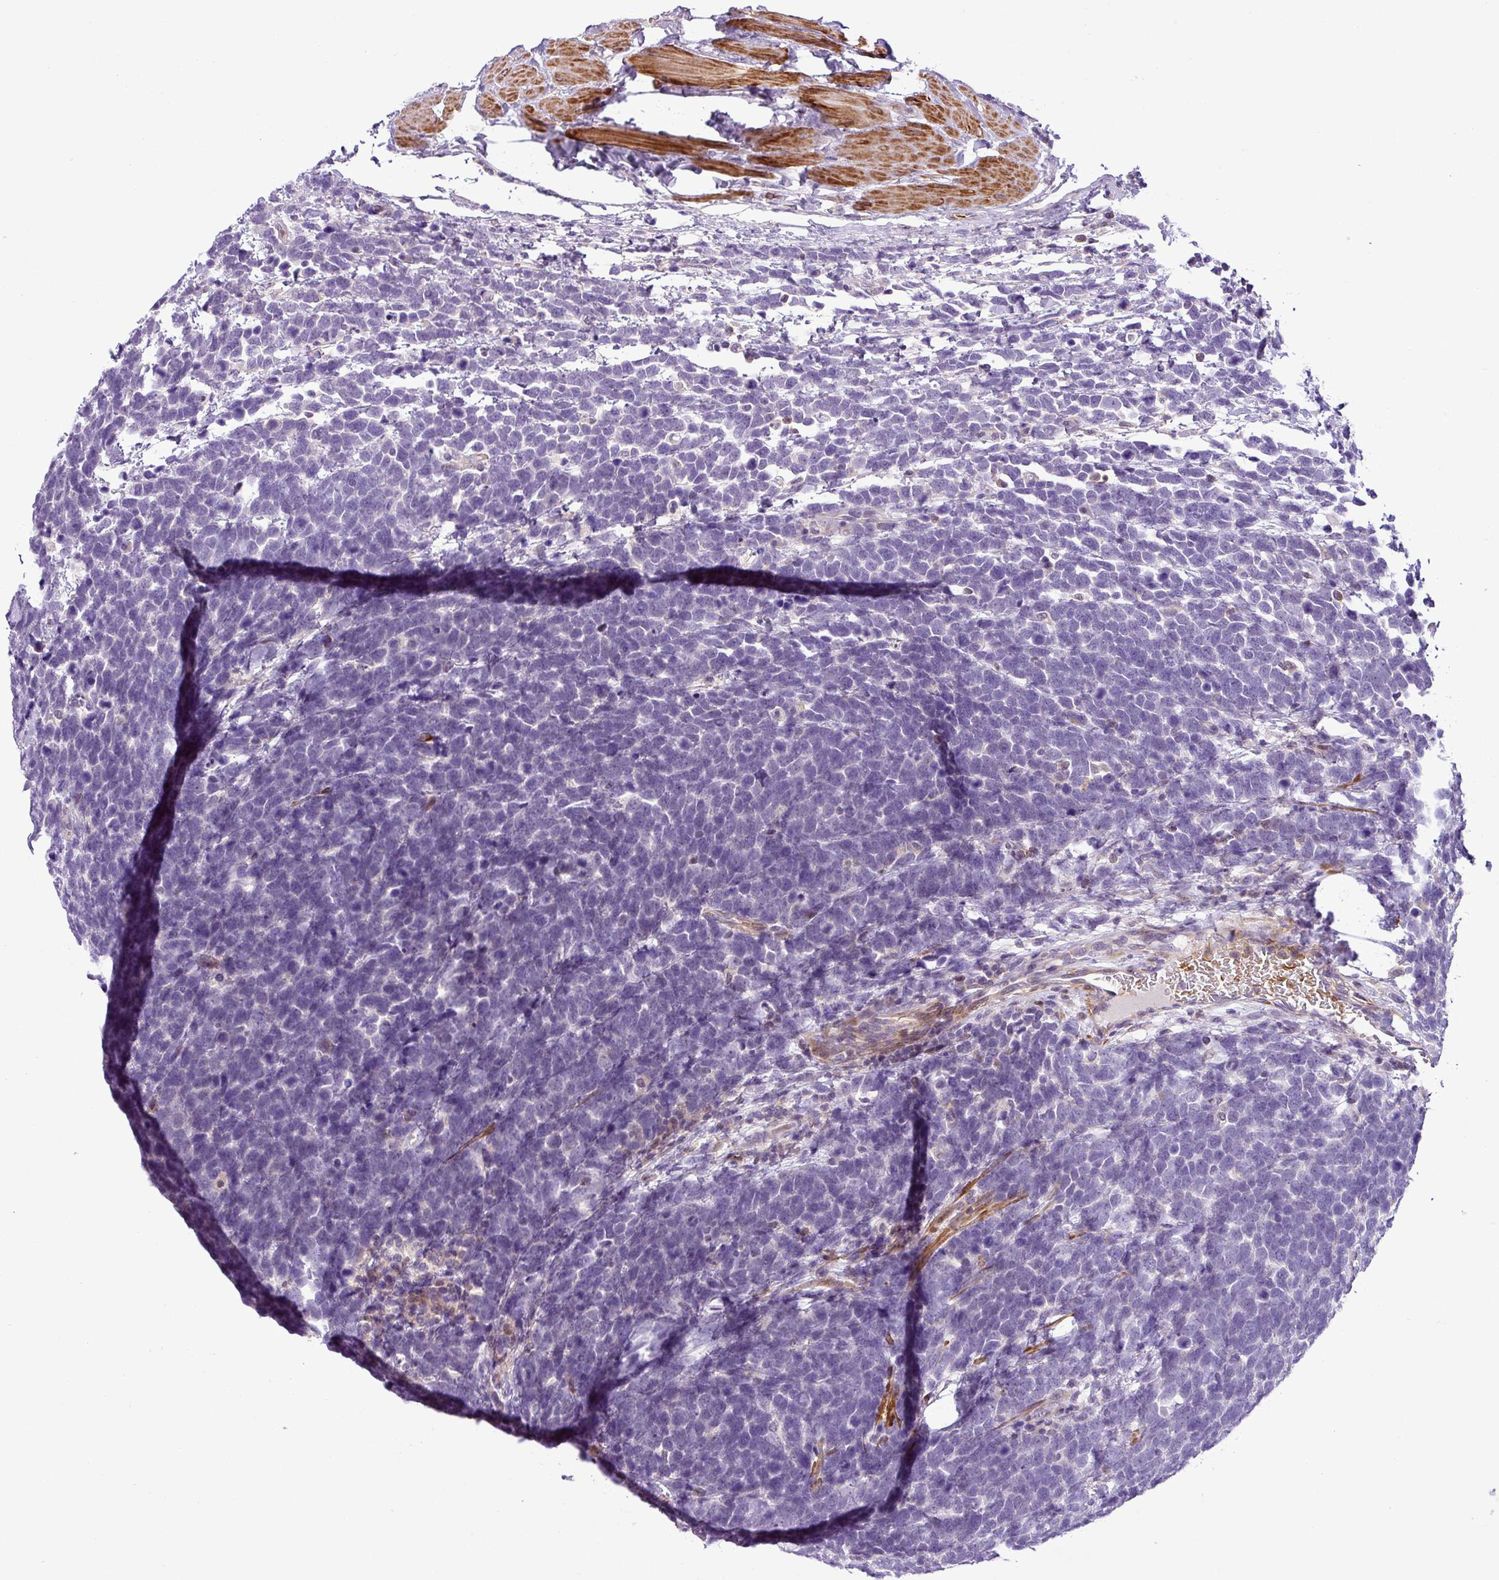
{"staining": {"intensity": "negative", "quantity": "none", "location": "none"}, "tissue": "urothelial cancer", "cell_type": "Tumor cells", "image_type": "cancer", "snomed": [{"axis": "morphology", "description": "Urothelial carcinoma, High grade"}, {"axis": "topography", "description": "Urinary bladder"}], "caption": "This photomicrograph is of urothelial carcinoma (high-grade) stained with immunohistochemistry to label a protein in brown with the nuclei are counter-stained blue. There is no positivity in tumor cells.", "gene": "NBEAL2", "patient": {"sex": "female", "age": 82}}